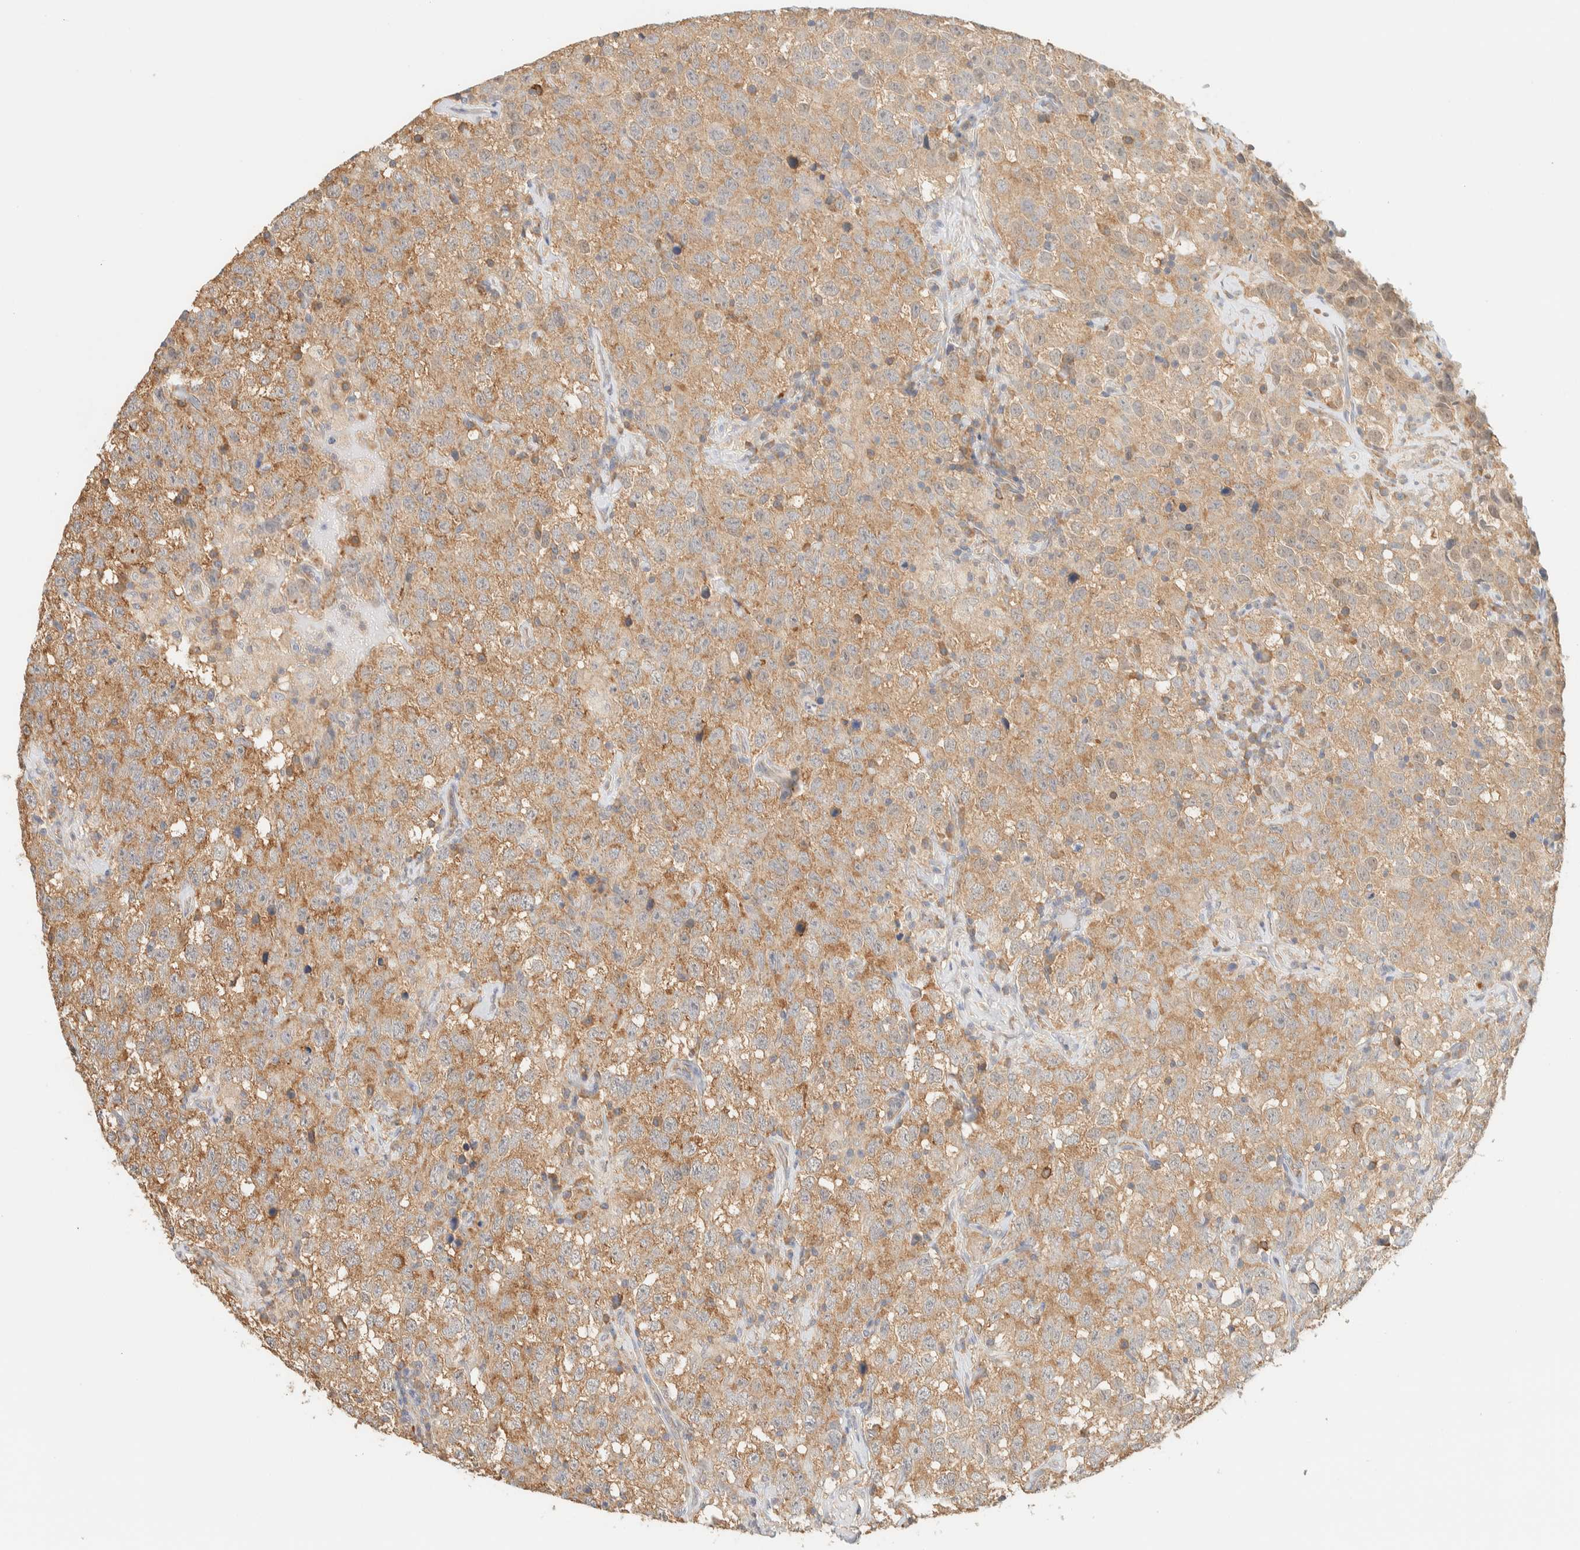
{"staining": {"intensity": "moderate", "quantity": ">75%", "location": "cytoplasmic/membranous"}, "tissue": "testis cancer", "cell_type": "Tumor cells", "image_type": "cancer", "snomed": [{"axis": "morphology", "description": "Seminoma, NOS"}, {"axis": "topography", "description": "Testis"}], "caption": "Immunohistochemical staining of testis cancer (seminoma) reveals medium levels of moderate cytoplasmic/membranous protein expression in about >75% of tumor cells. (brown staining indicates protein expression, while blue staining denotes nuclei).", "gene": "TBC1D8B", "patient": {"sex": "male", "age": 41}}